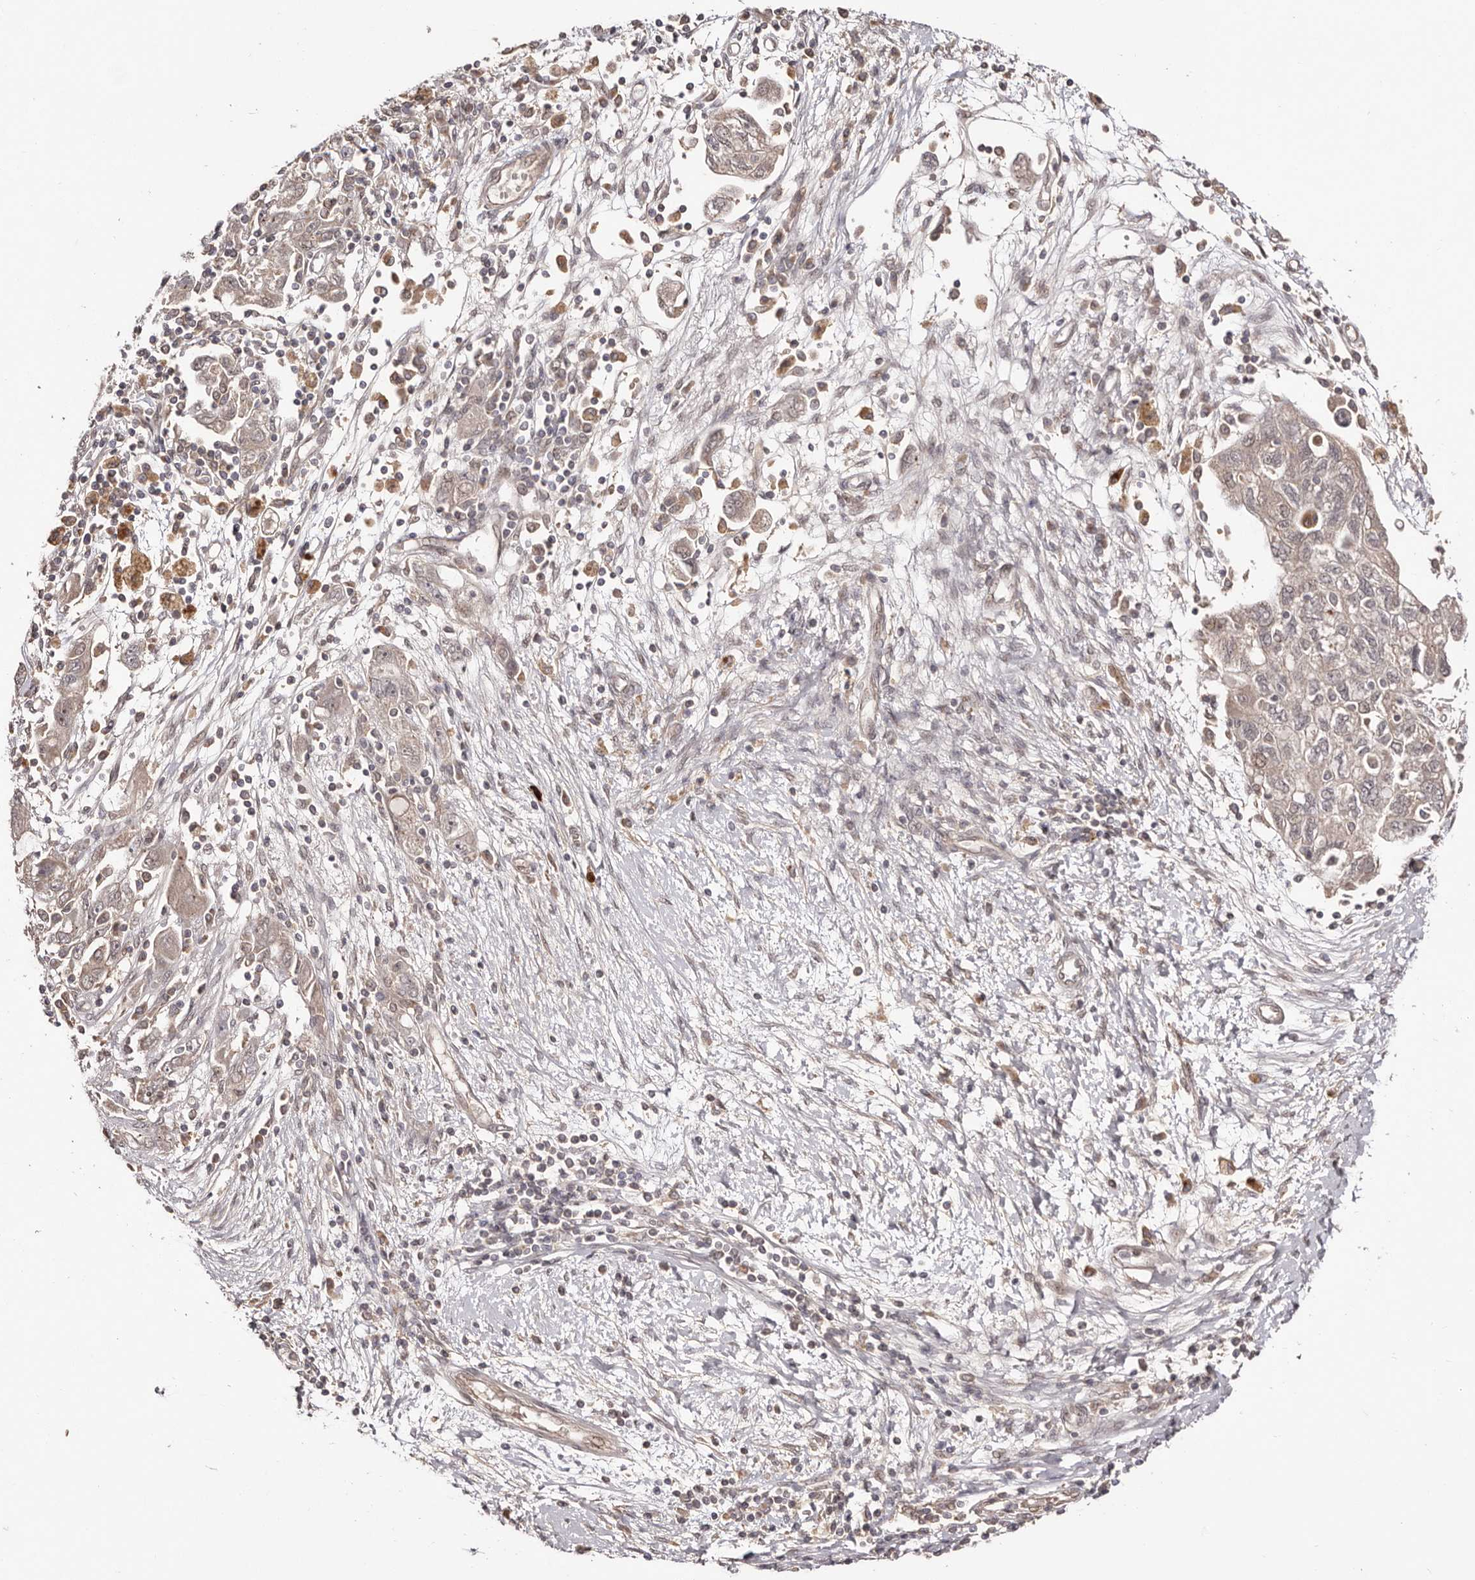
{"staining": {"intensity": "weak", "quantity": "25%-75%", "location": "cytoplasmic/membranous"}, "tissue": "ovarian cancer", "cell_type": "Tumor cells", "image_type": "cancer", "snomed": [{"axis": "morphology", "description": "Carcinoma, NOS"}, {"axis": "morphology", "description": "Cystadenocarcinoma, serous, NOS"}, {"axis": "topography", "description": "Ovary"}], "caption": "This image displays IHC staining of human ovarian cancer, with low weak cytoplasmic/membranous expression in approximately 25%-75% of tumor cells.", "gene": "EGR3", "patient": {"sex": "female", "age": 69}}